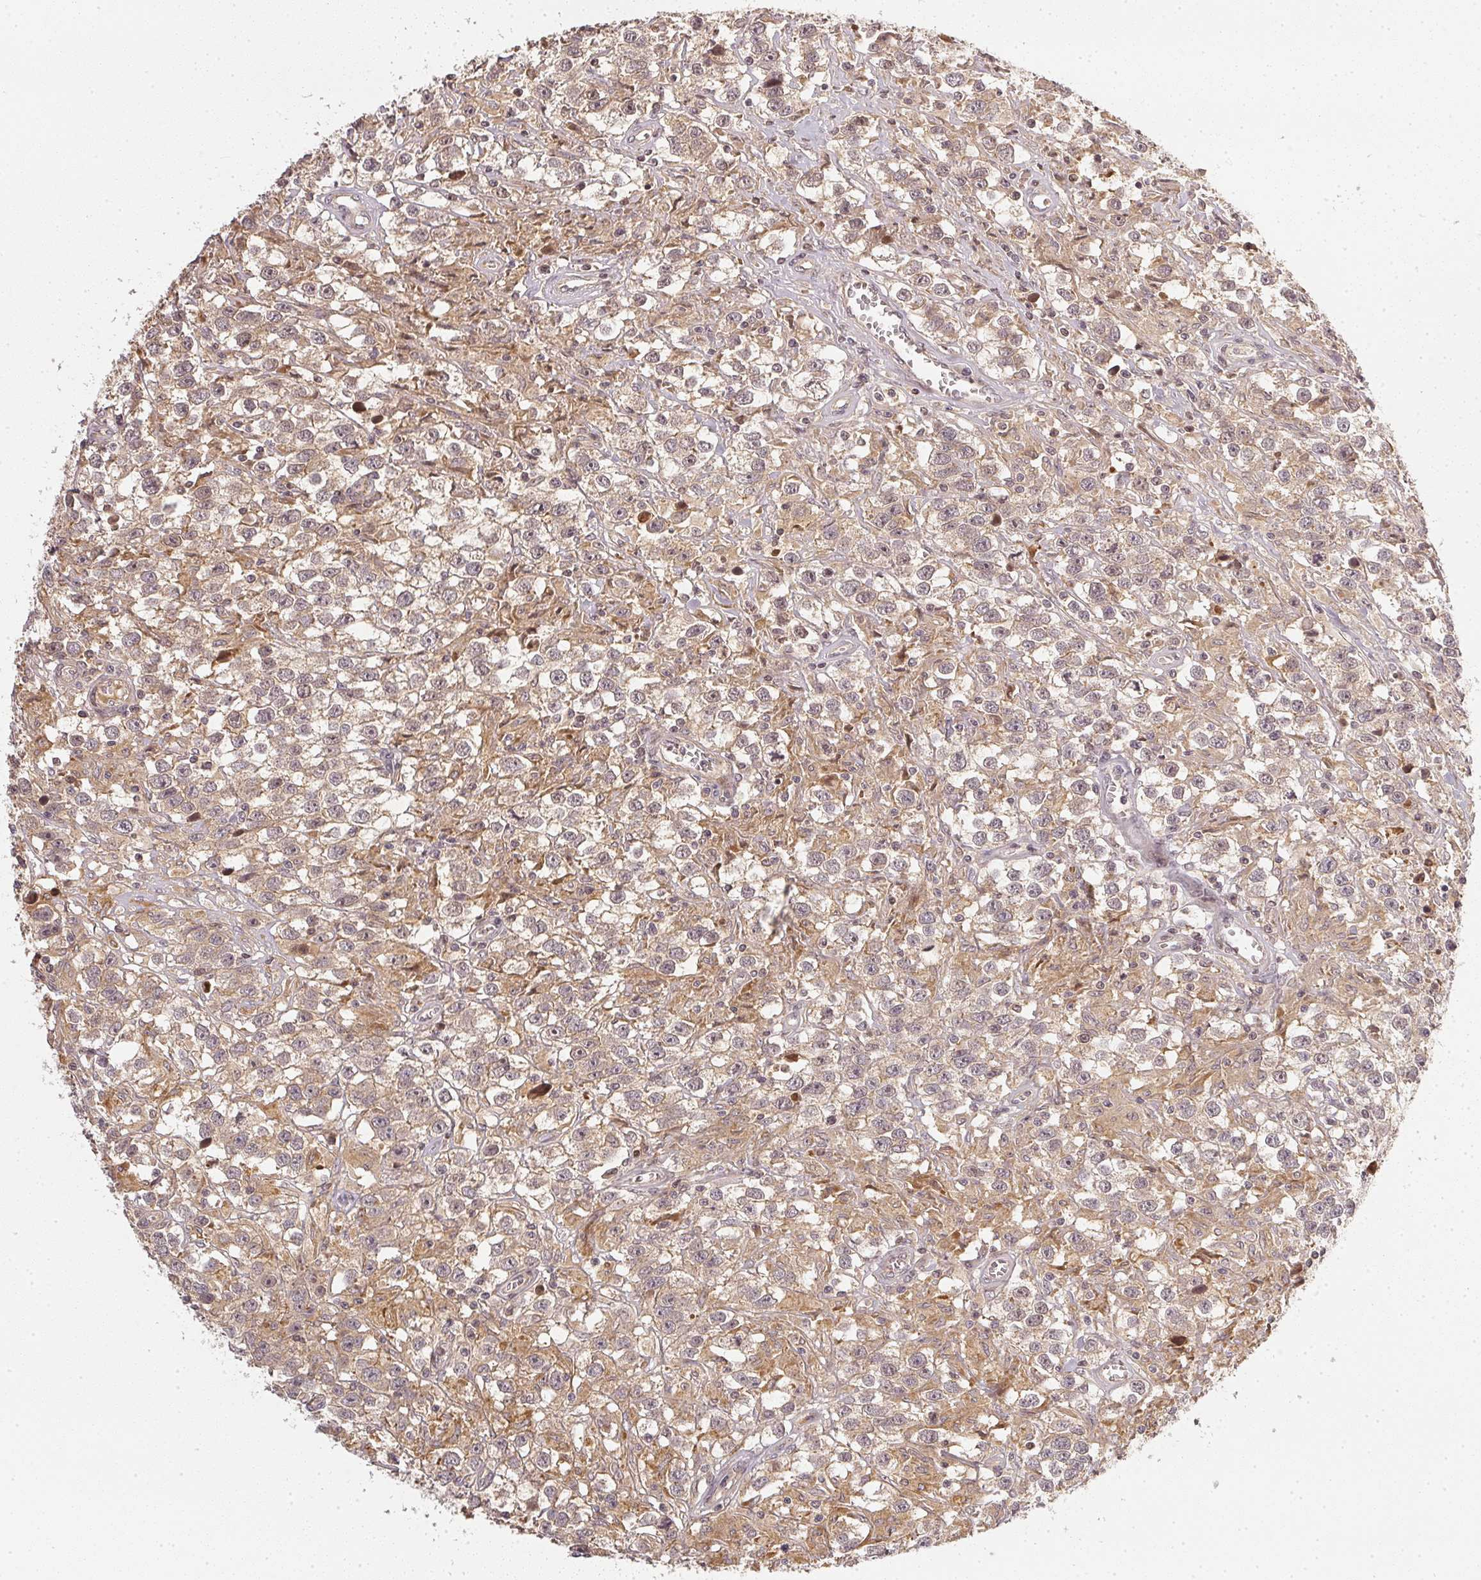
{"staining": {"intensity": "negative", "quantity": "none", "location": "none"}, "tissue": "testis cancer", "cell_type": "Tumor cells", "image_type": "cancer", "snomed": [{"axis": "morphology", "description": "Seminoma, NOS"}, {"axis": "topography", "description": "Testis"}], "caption": "DAB (3,3'-diaminobenzidine) immunohistochemical staining of human testis seminoma reveals no significant positivity in tumor cells. Brightfield microscopy of immunohistochemistry stained with DAB (brown) and hematoxylin (blue), captured at high magnification.", "gene": "SERPINE1", "patient": {"sex": "male", "age": 43}}